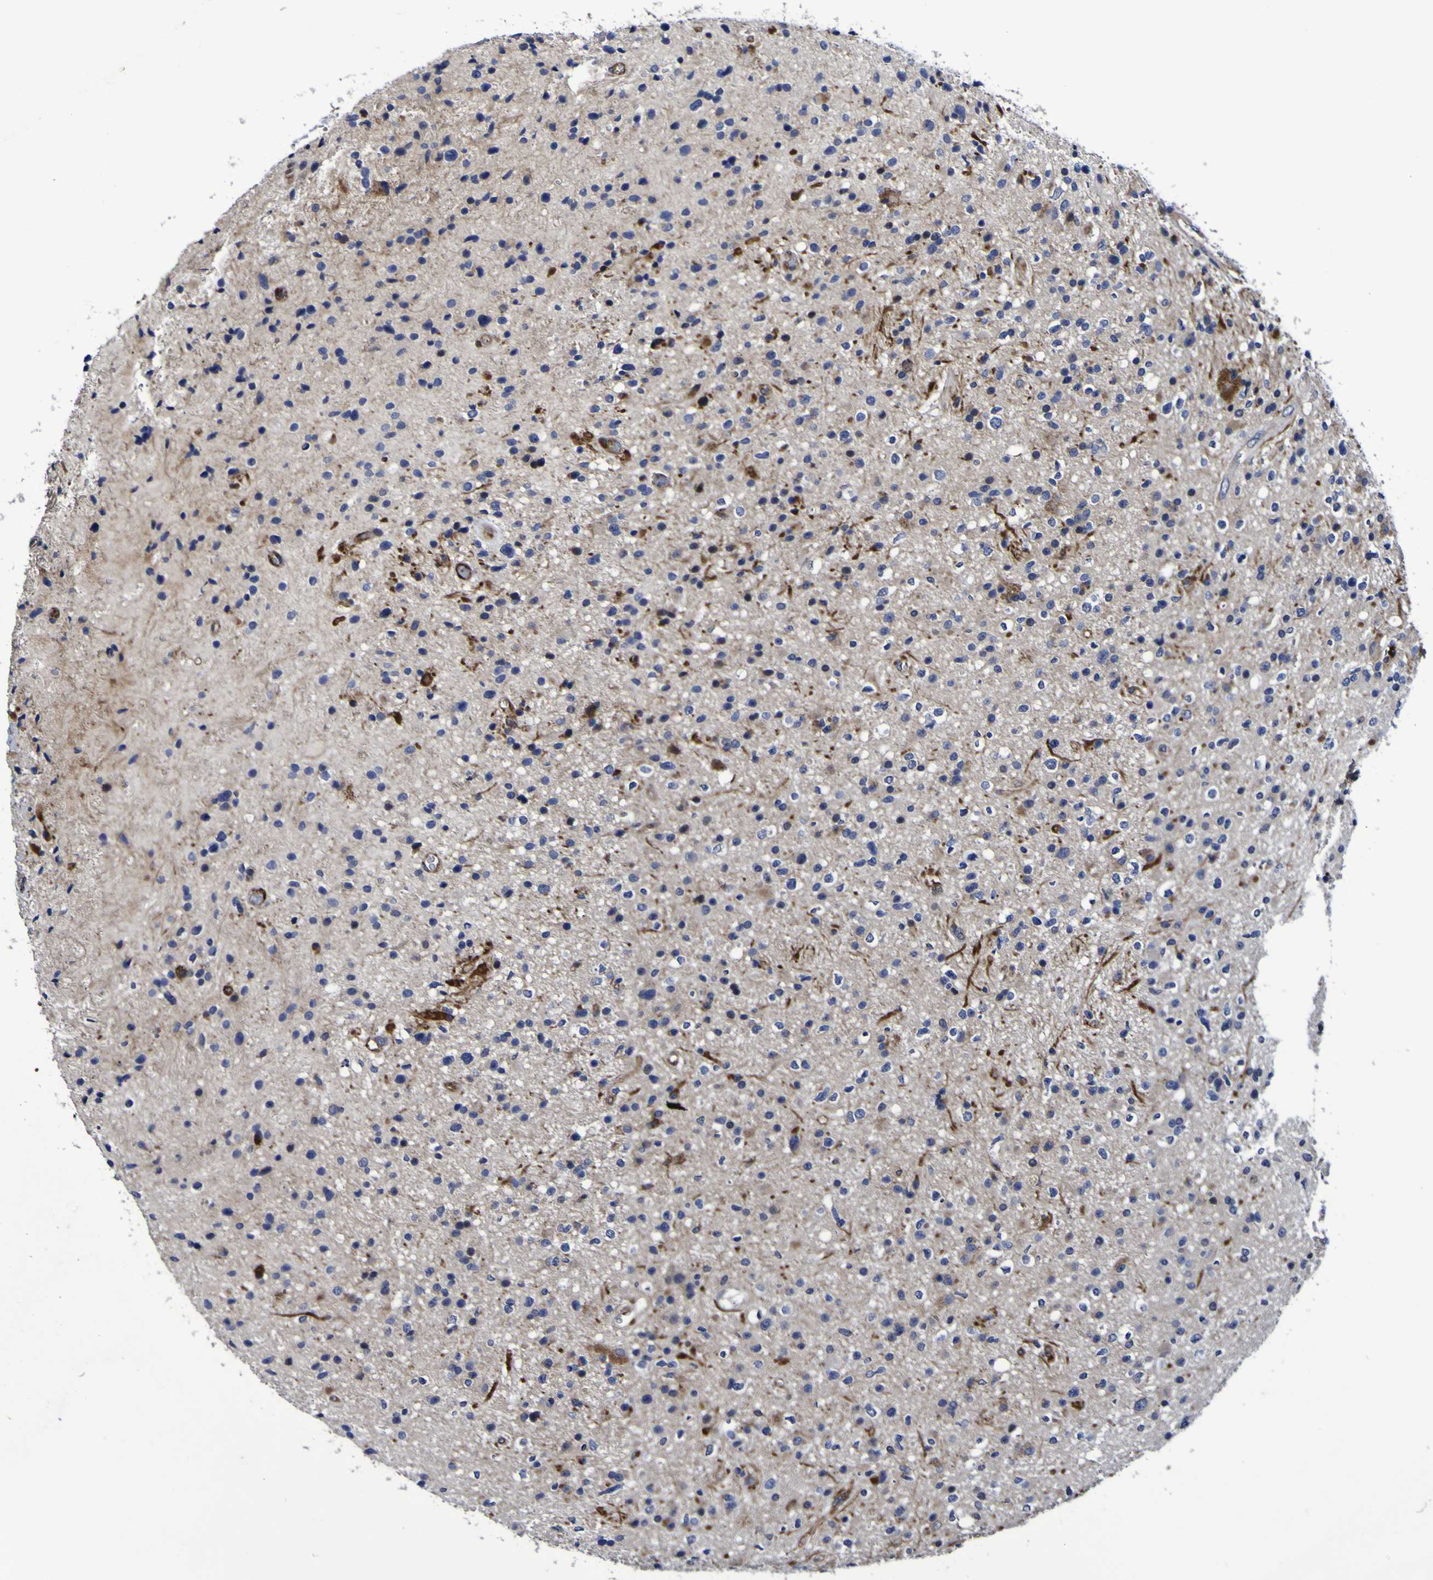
{"staining": {"intensity": "negative", "quantity": "none", "location": "none"}, "tissue": "glioma", "cell_type": "Tumor cells", "image_type": "cancer", "snomed": [{"axis": "morphology", "description": "Glioma, malignant, High grade"}, {"axis": "topography", "description": "Brain"}], "caption": "Malignant high-grade glioma was stained to show a protein in brown. There is no significant positivity in tumor cells.", "gene": "MGLL", "patient": {"sex": "male", "age": 33}}